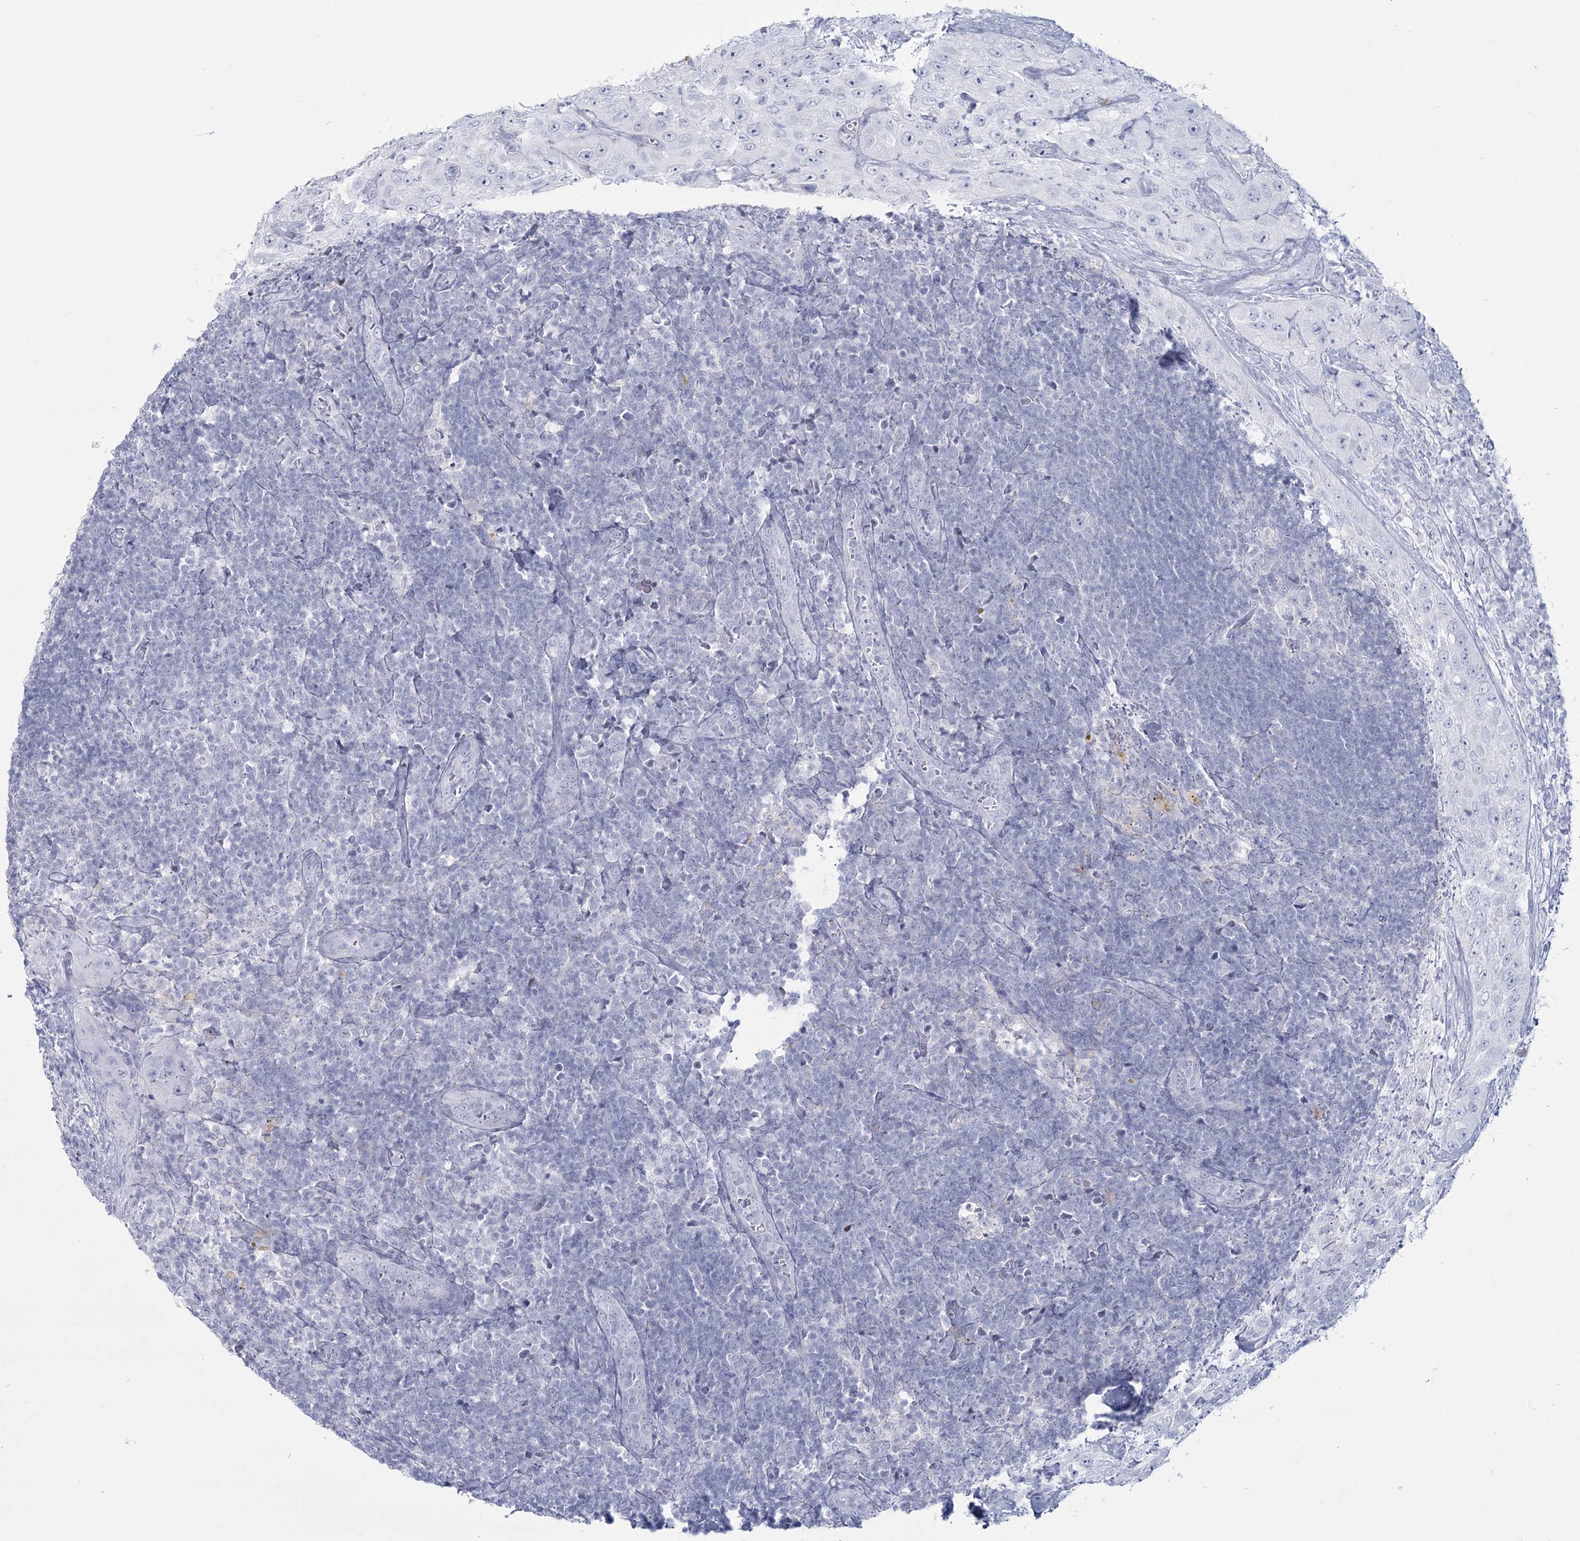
{"staining": {"intensity": "negative", "quantity": "none", "location": "none"}, "tissue": "lymph node", "cell_type": "Germinal center cells", "image_type": "normal", "snomed": [{"axis": "morphology", "description": "Normal tissue, NOS"}, {"axis": "morphology", "description": "Squamous cell carcinoma, metastatic, NOS"}, {"axis": "topography", "description": "Lymph node"}], "caption": "This is an immunohistochemistry micrograph of unremarkable lymph node. There is no expression in germinal center cells.", "gene": "SLC6A19", "patient": {"sex": "male", "age": 73}}